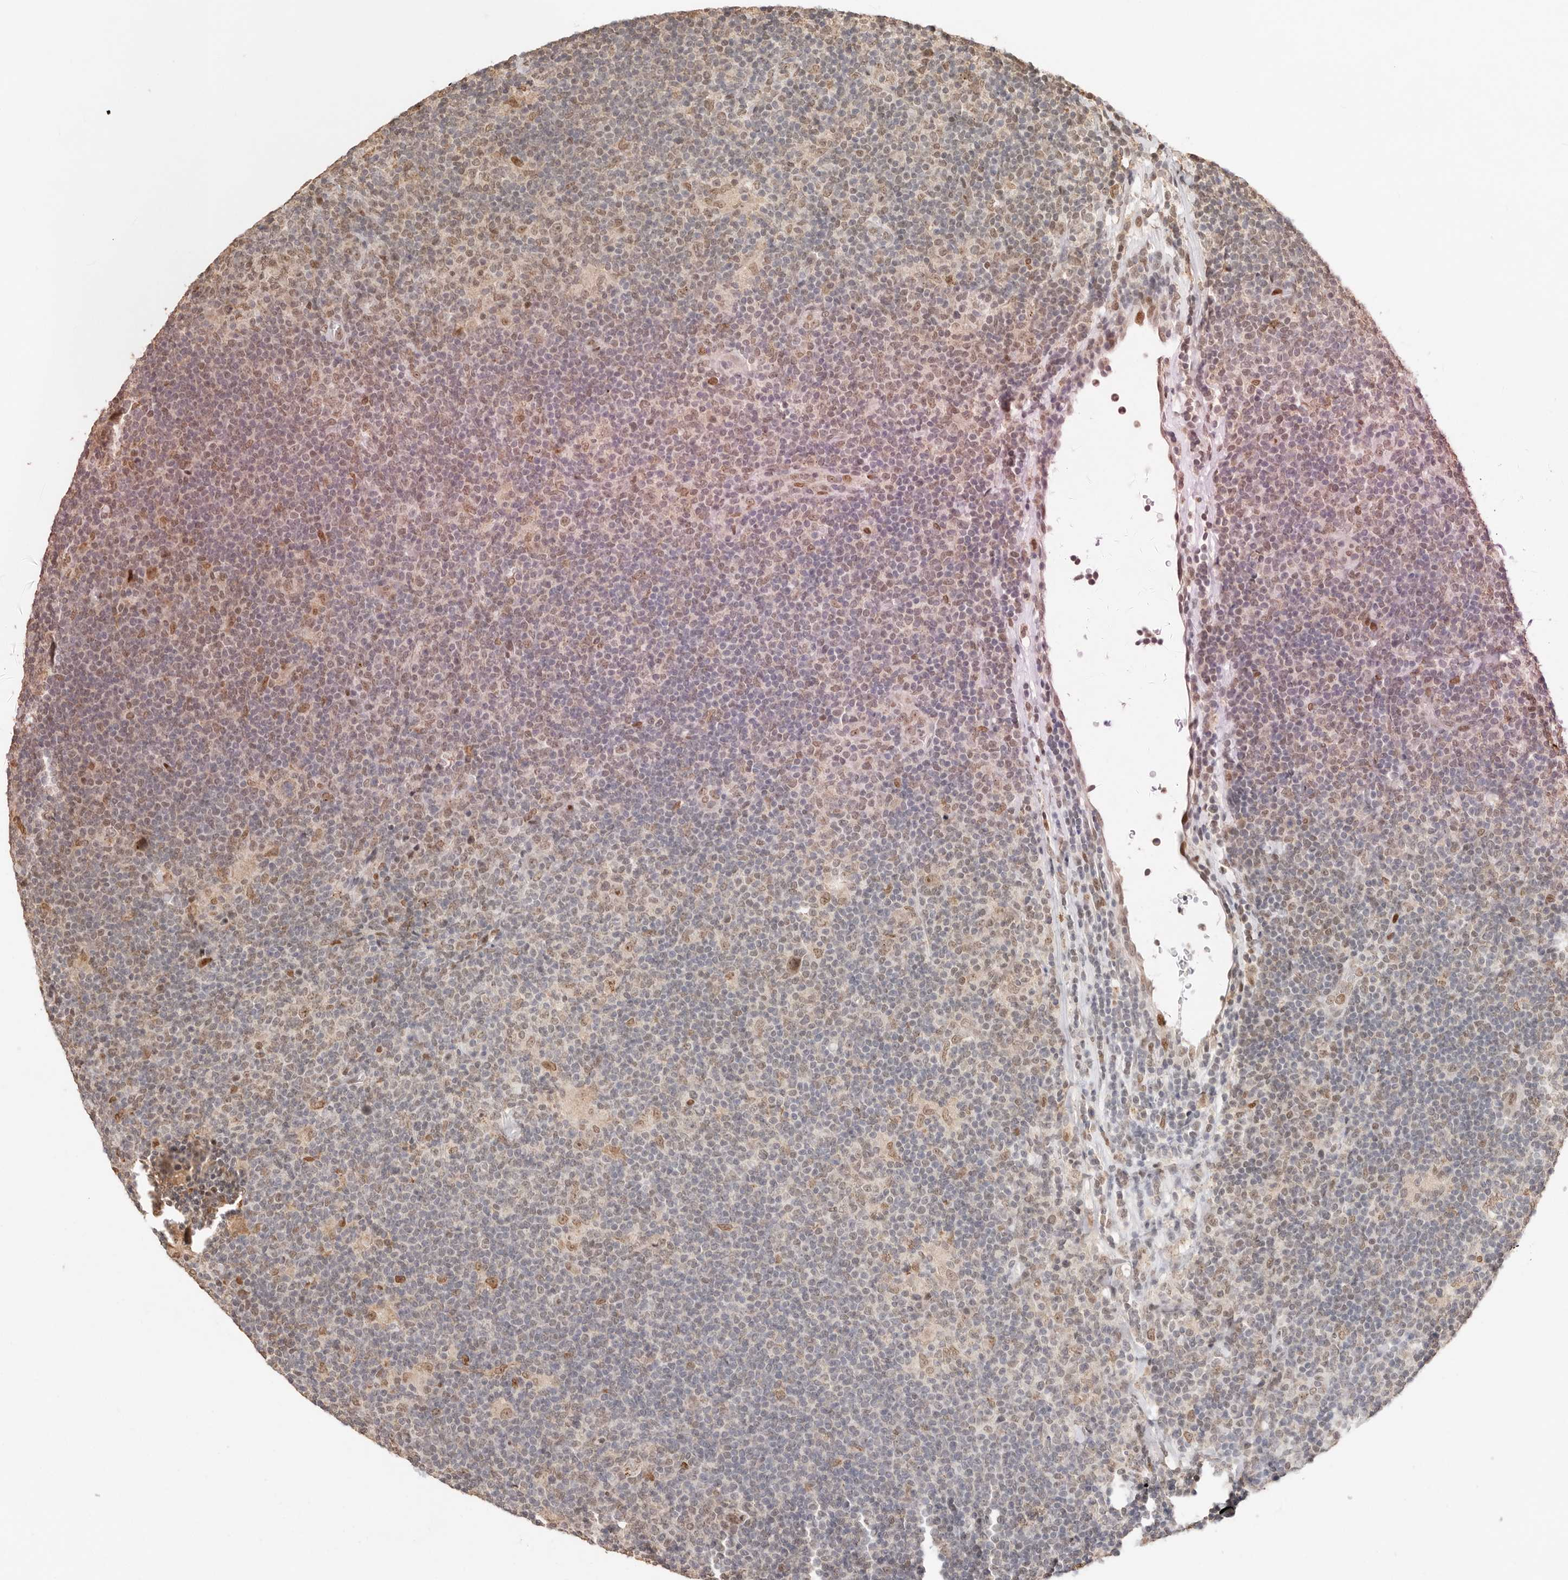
{"staining": {"intensity": "weak", "quantity": "<25%", "location": "nuclear"}, "tissue": "lymphoma", "cell_type": "Tumor cells", "image_type": "cancer", "snomed": [{"axis": "morphology", "description": "Hodgkin's disease, NOS"}, {"axis": "topography", "description": "Lymph node"}], "caption": "This is an immunohistochemistry (IHC) histopathology image of Hodgkin's disease. There is no staining in tumor cells.", "gene": "NPAS2", "patient": {"sex": "female", "age": 57}}